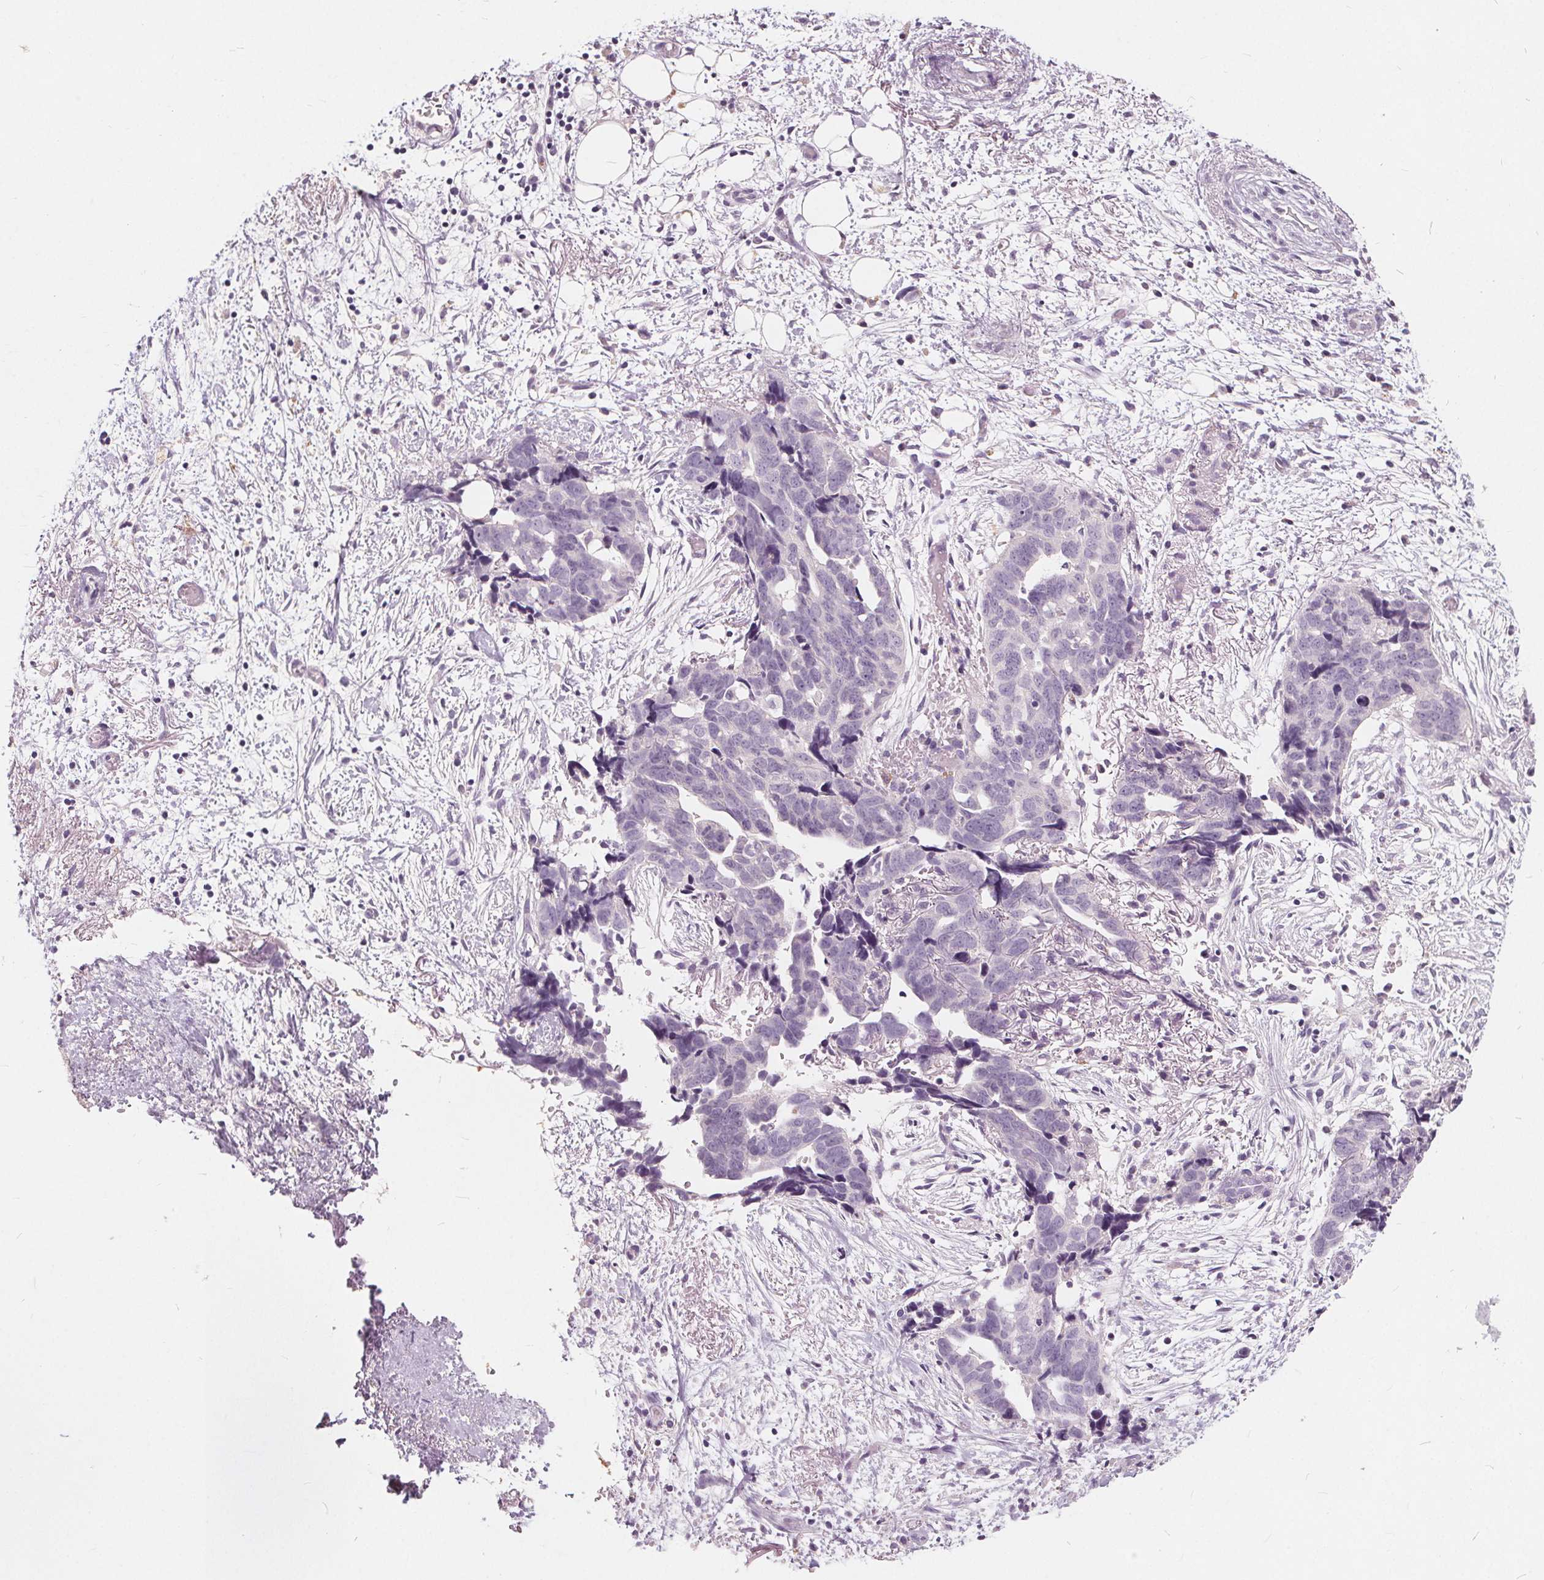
{"staining": {"intensity": "negative", "quantity": "none", "location": "none"}, "tissue": "ovarian cancer", "cell_type": "Tumor cells", "image_type": "cancer", "snomed": [{"axis": "morphology", "description": "Cystadenocarcinoma, serous, NOS"}, {"axis": "topography", "description": "Ovary"}], "caption": "Human ovarian cancer stained for a protein using immunohistochemistry (IHC) shows no positivity in tumor cells.", "gene": "PLA2G2E", "patient": {"sex": "female", "age": 69}}